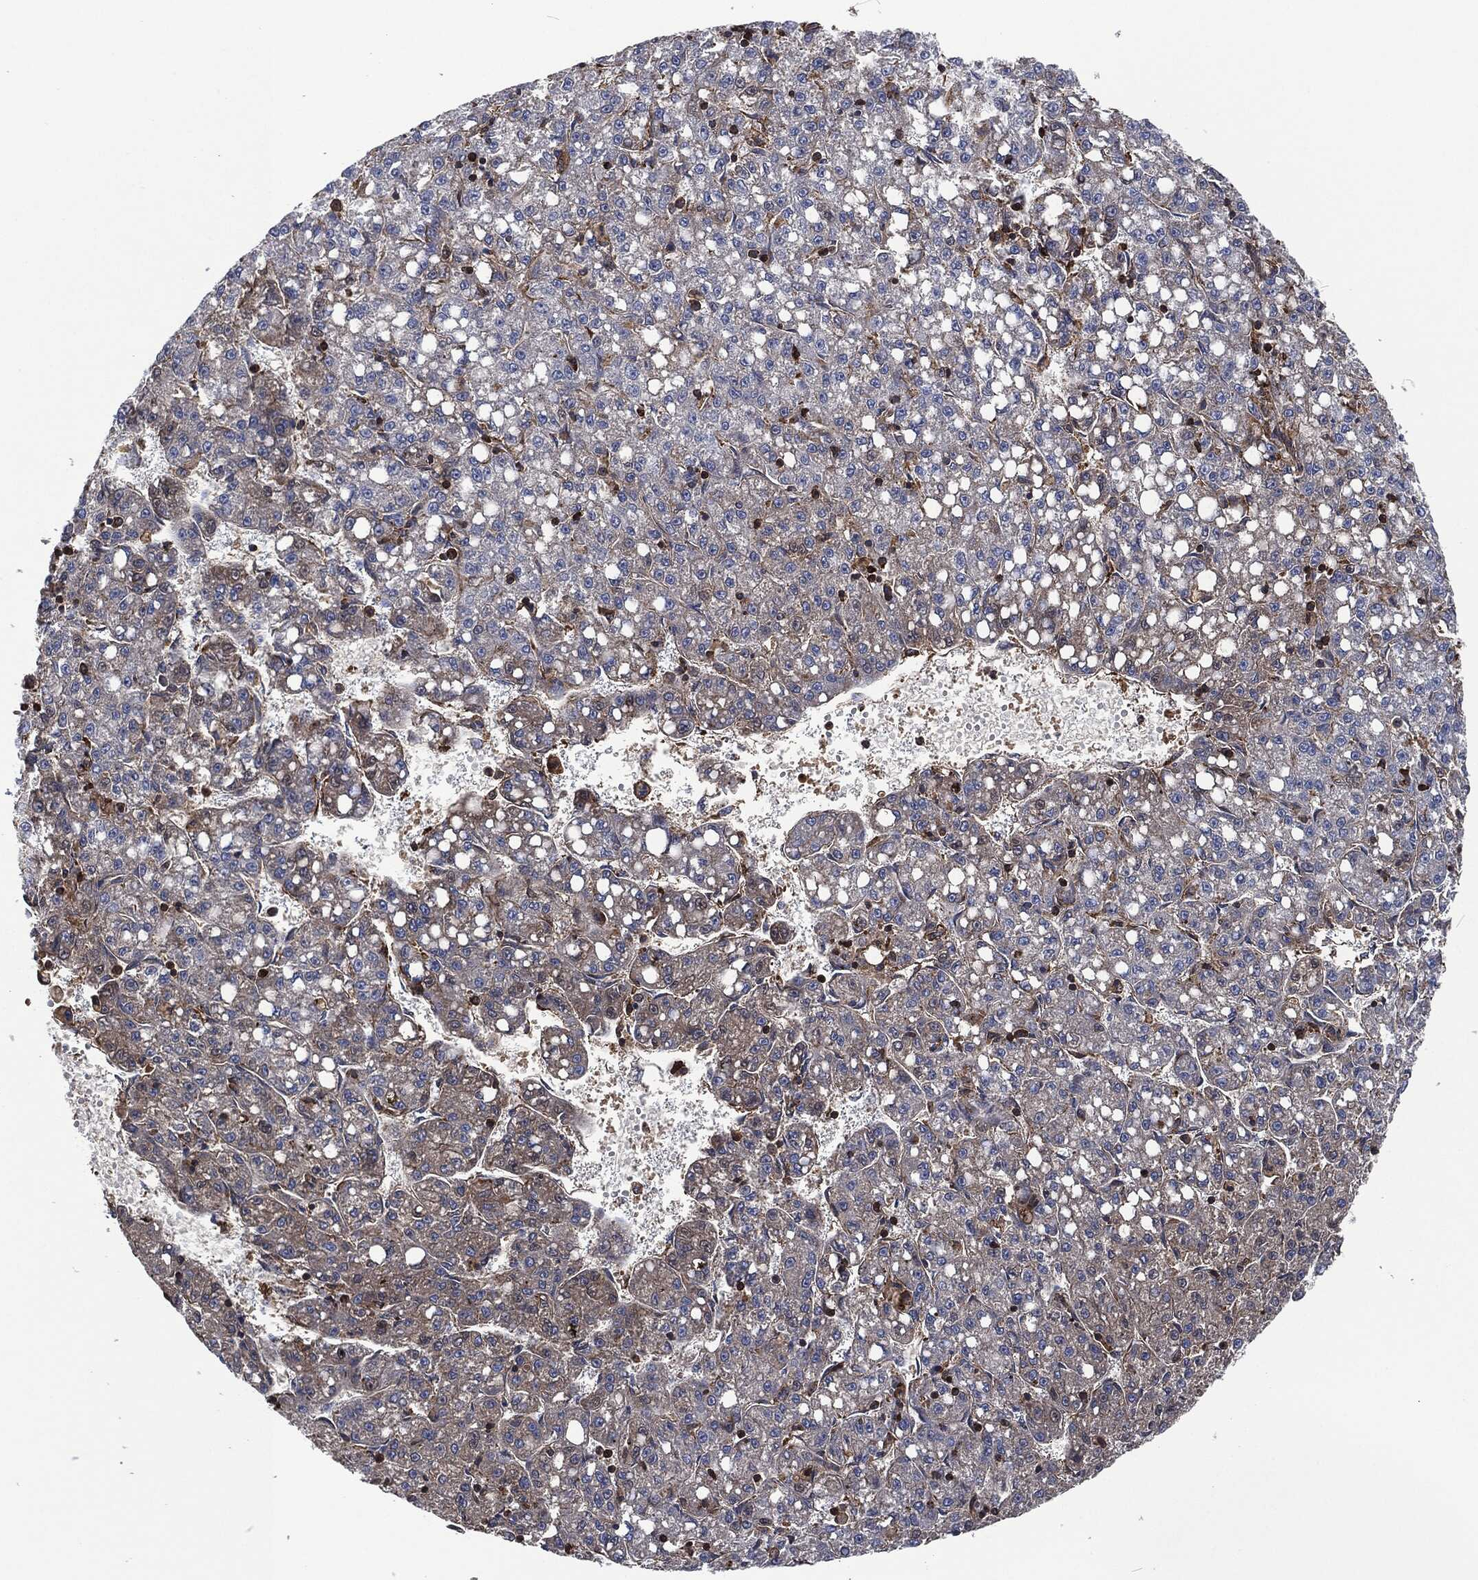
{"staining": {"intensity": "weak", "quantity": "<25%", "location": "cytoplasmic/membranous"}, "tissue": "liver cancer", "cell_type": "Tumor cells", "image_type": "cancer", "snomed": [{"axis": "morphology", "description": "Carcinoma, Hepatocellular, NOS"}, {"axis": "topography", "description": "Liver"}], "caption": "Immunohistochemistry micrograph of hepatocellular carcinoma (liver) stained for a protein (brown), which reveals no positivity in tumor cells. (DAB IHC, high magnification).", "gene": "LGALS9", "patient": {"sex": "female", "age": 65}}